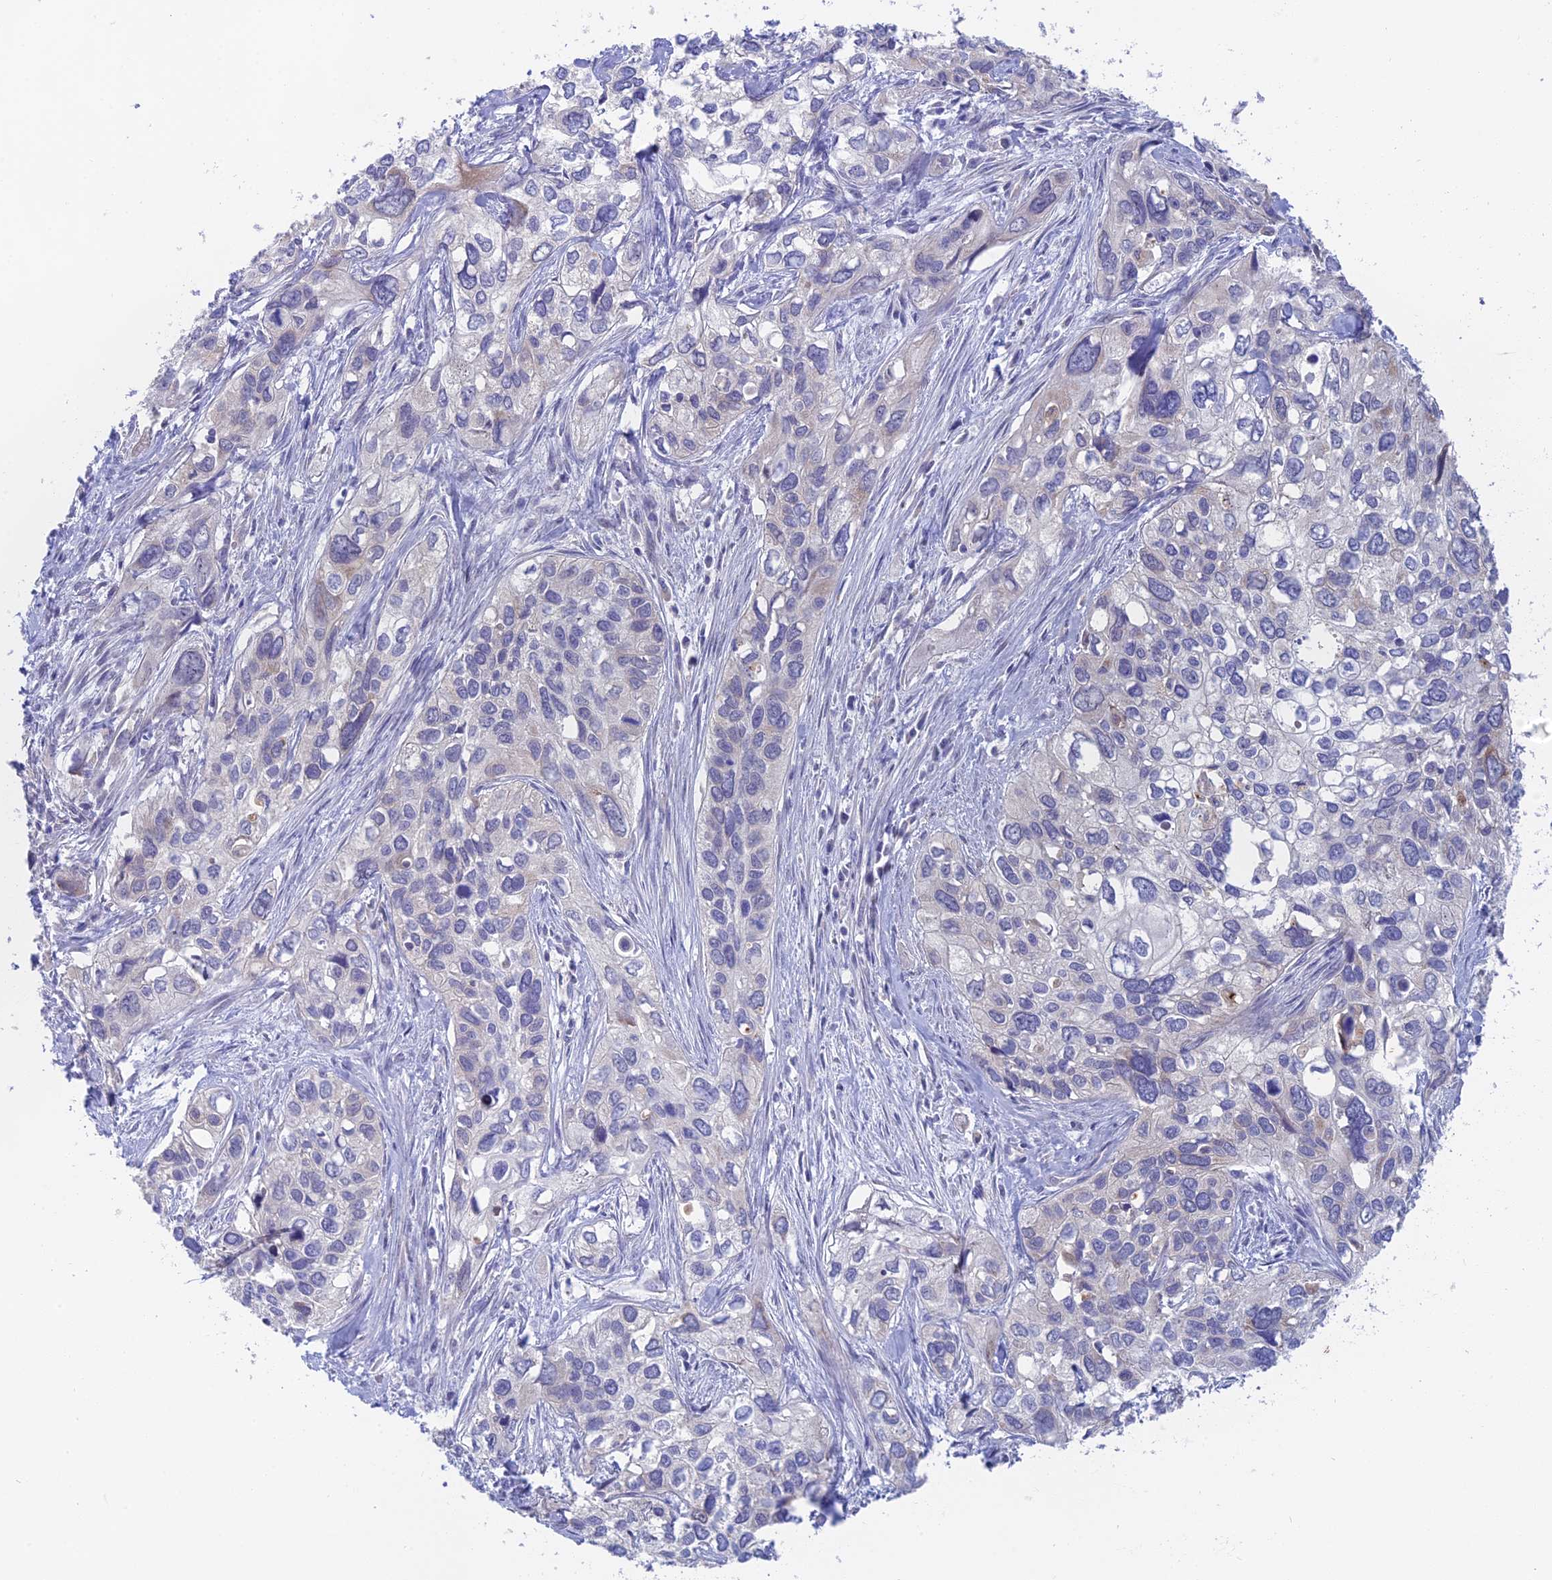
{"staining": {"intensity": "negative", "quantity": "none", "location": "none"}, "tissue": "cervical cancer", "cell_type": "Tumor cells", "image_type": "cancer", "snomed": [{"axis": "morphology", "description": "Squamous cell carcinoma, NOS"}, {"axis": "topography", "description": "Cervix"}], "caption": "Immunohistochemistry (IHC) image of cervical squamous cell carcinoma stained for a protein (brown), which displays no expression in tumor cells. The staining was performed using DAB to visualize the protein expression in brown, while the nuclei were stained in blue with hematoxylin (Magnification: 20x).", "gene": "GLB1L", "patient": {"sex": "female", "age": 55}}